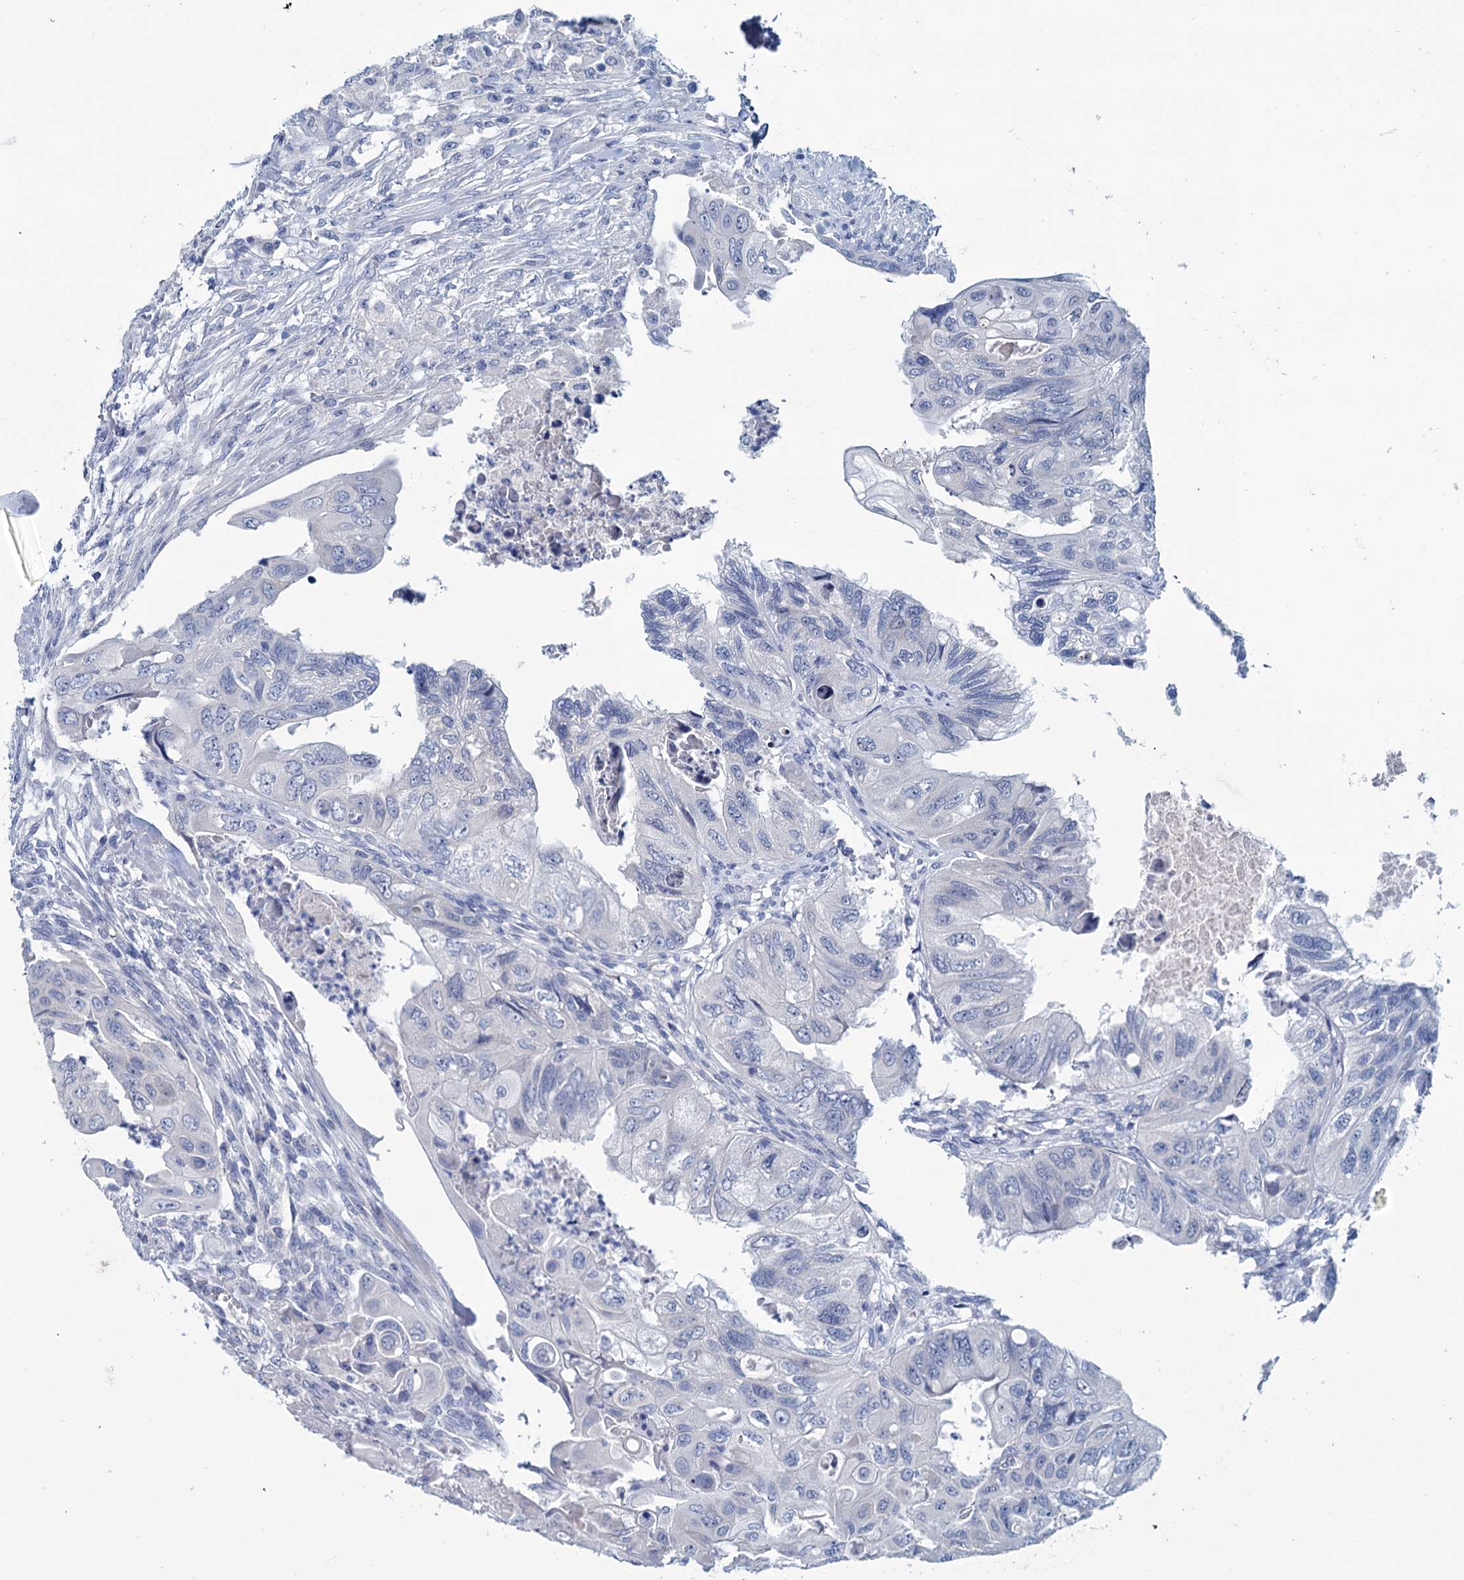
{"staining": {"intensity": "negative", "quantity": "none", "location": "none"}, "tissue": "colorectal cancer", "cell_type": "Tumor cells", "image_type": "cancer", "snomed": [{"axis": "morphology", "description": "Adenocarcinoma, NOS"}, {"axis": "topography", "description": "Rectum"}], "caption": "An image of human colorectal adenocarcinoma is negative for staining in tumor cells.", "gene": "MYOZ3", "patient": {"sex": "male", "age": 63}}